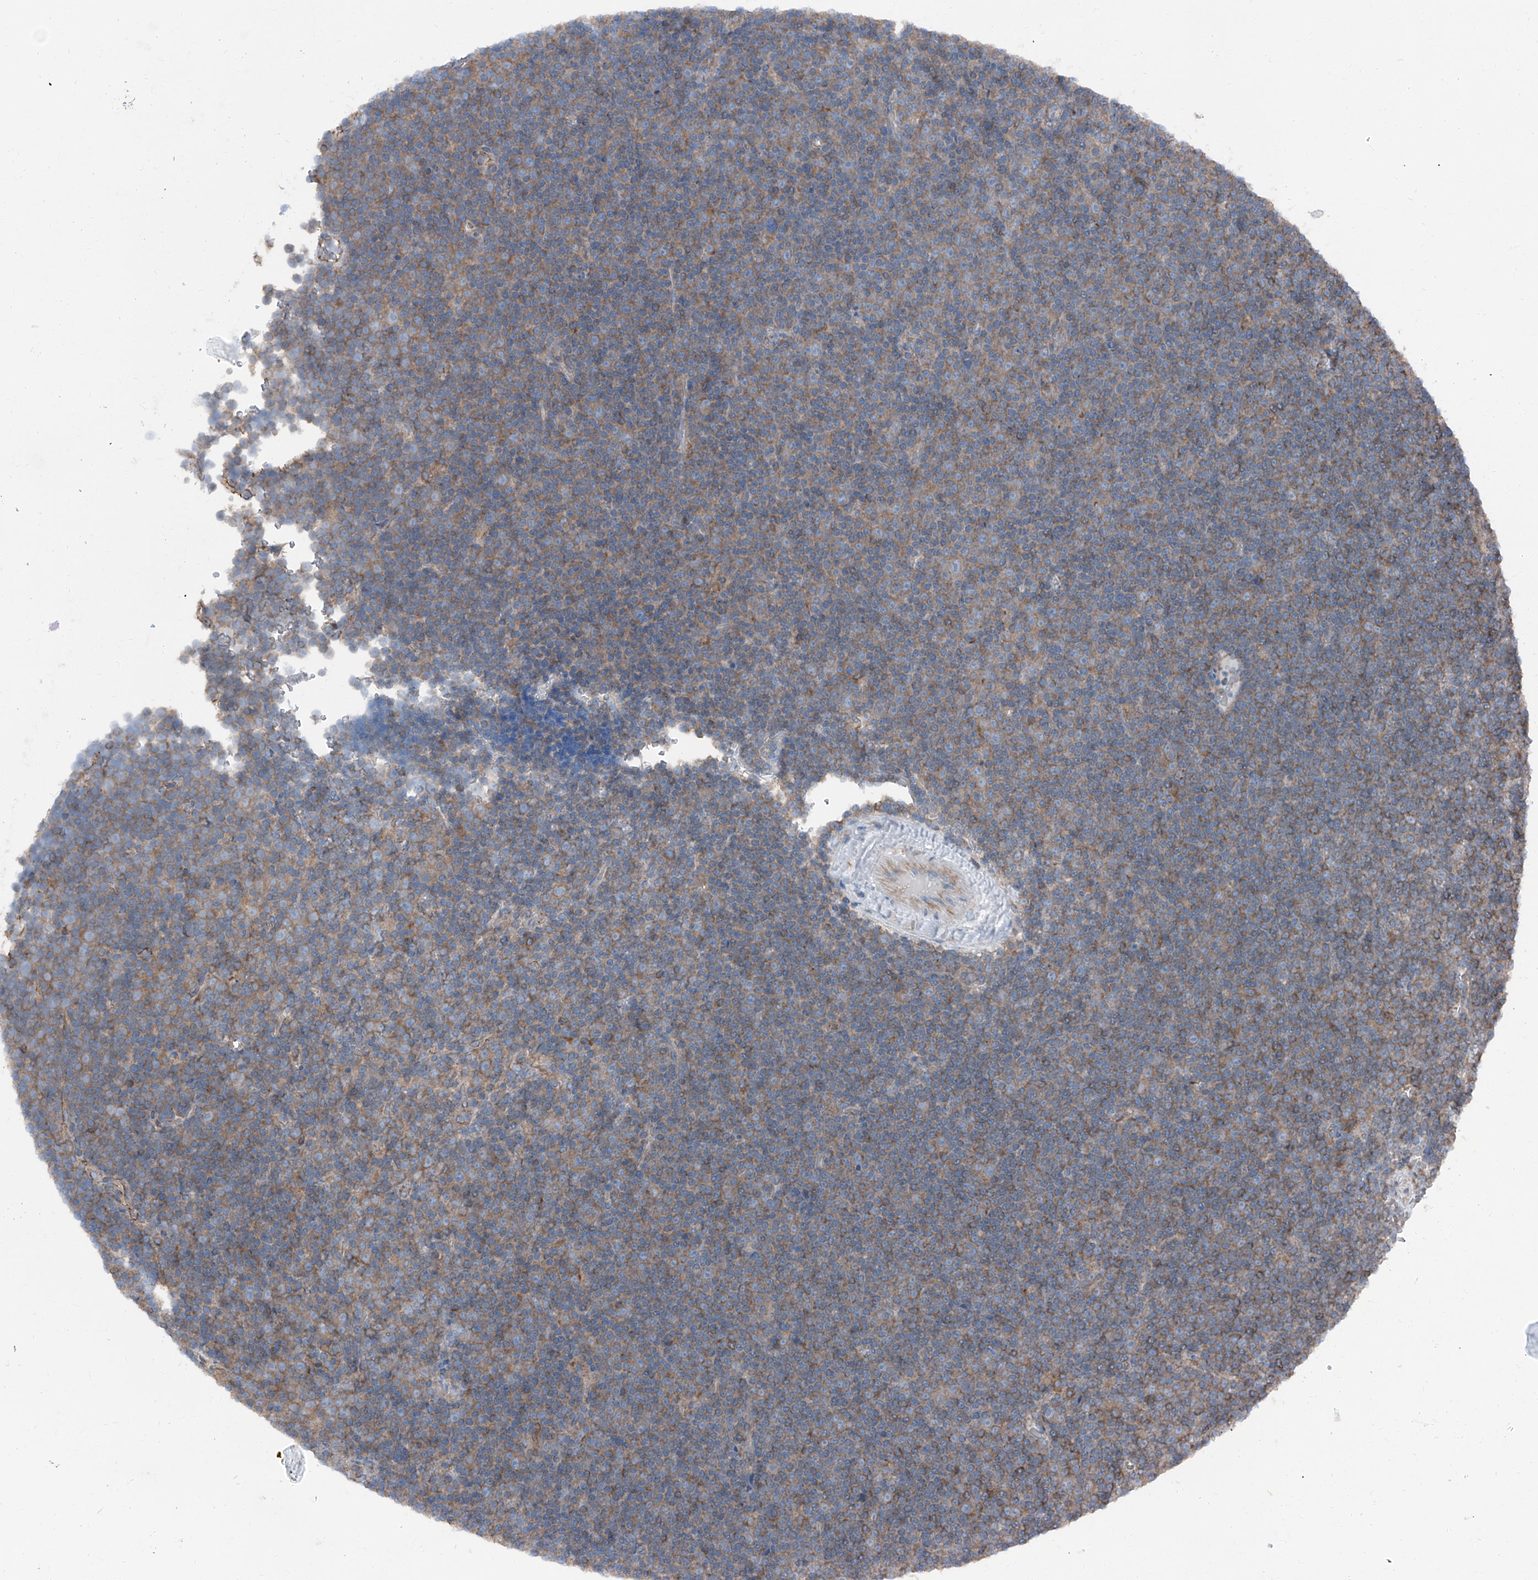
{"staining": {"intensity": "weak", "quantity": ">75%", "location": "cytoplasmic/membranous"}, "tissue": "lymphoma", "cell_type": "Tumor cells", "image_type": "cancer", "snomed": [{"axis": "morphology", "description": "Malignant lymphoma, non-Hodgkin's type, Low grade"}, {"axis": "topography", "description": "Lymph node"}], "caption": "Tumor cells reveal weak cytoplasmic/membranous expression in about >75% of cells in lymphoma. Using DAB (brown) and hematoxylin (blue) stains, captured at high magnification using brightfield microscopy.", "gene": "GPR142", "patient": {"sex": "female", "age": 67}}